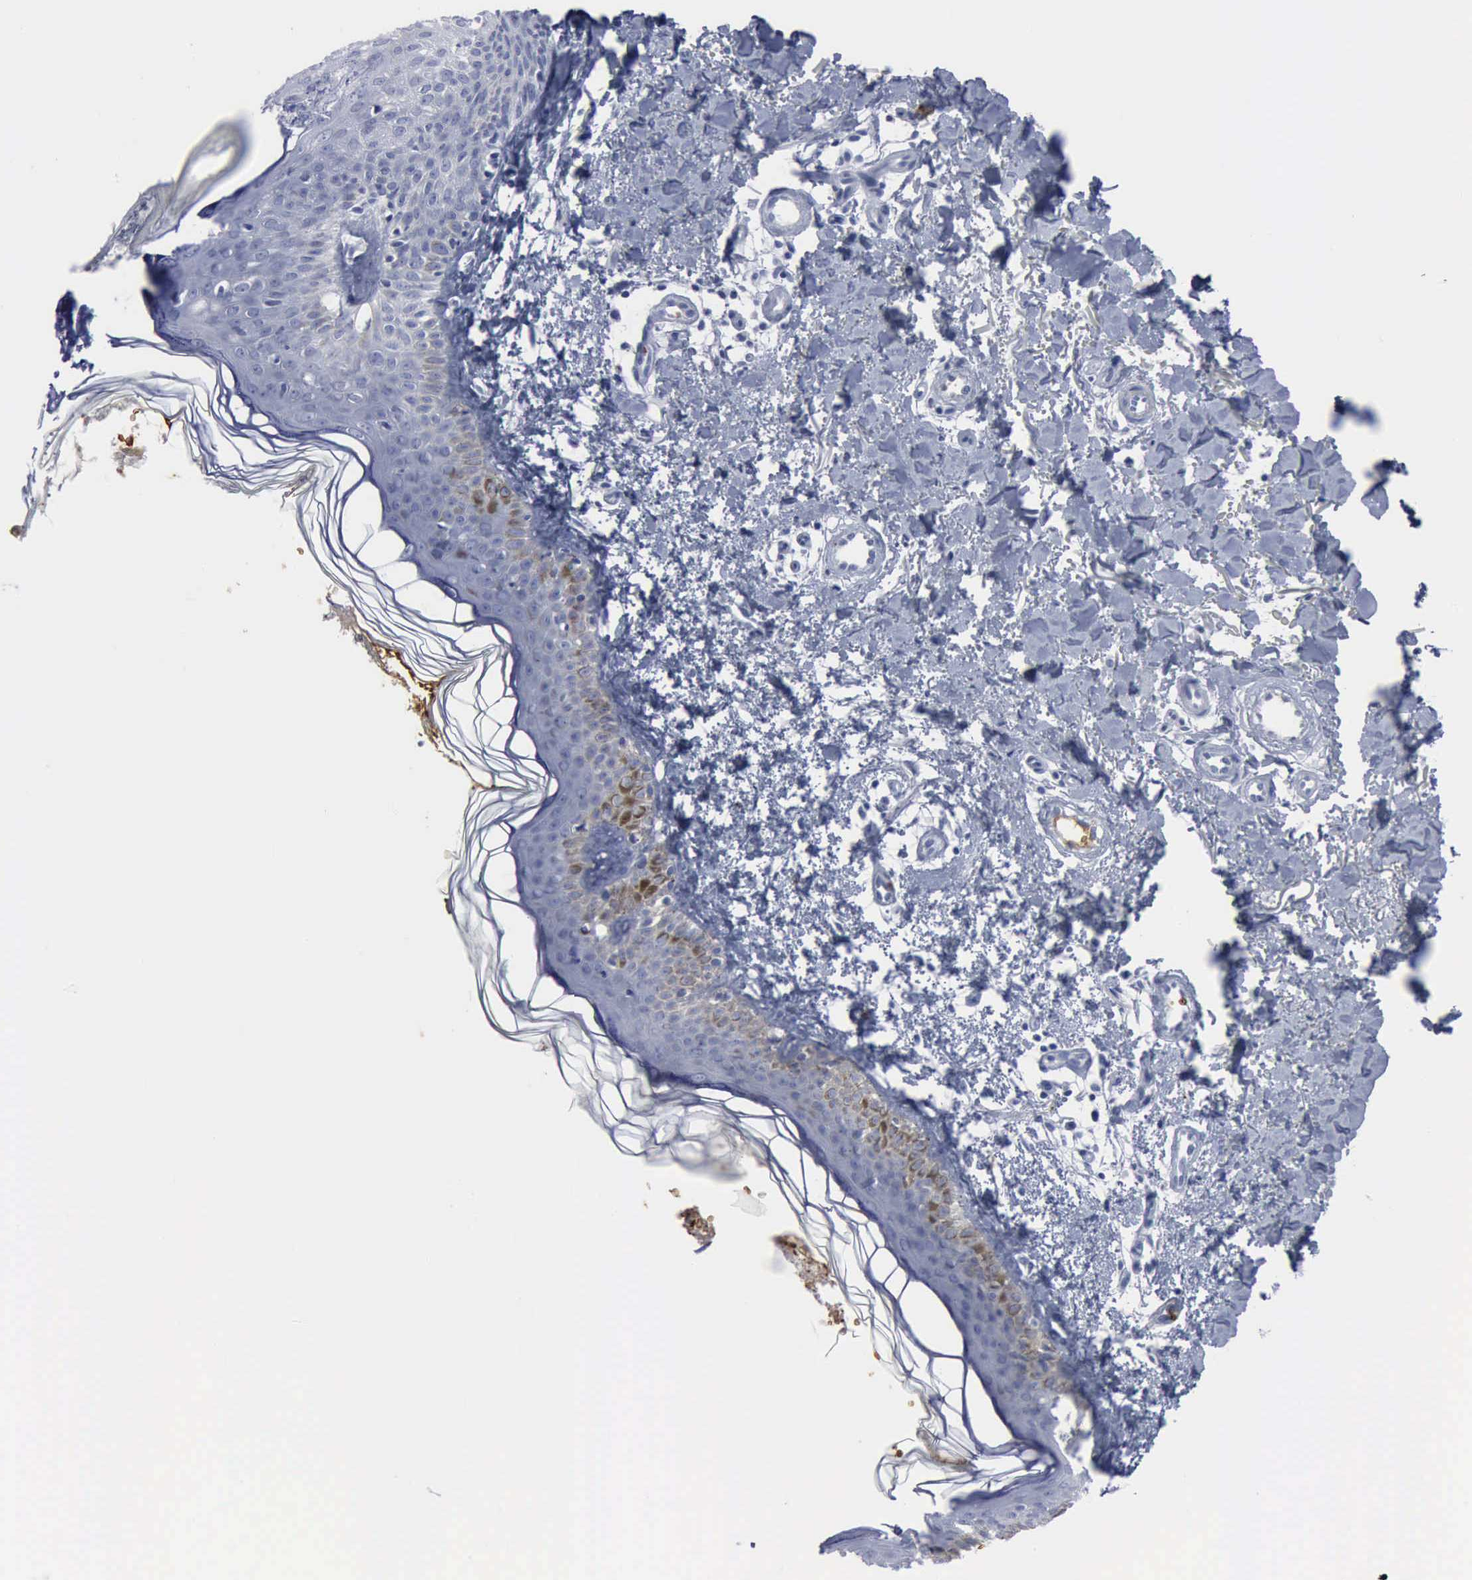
{"staining": {"intensity": "negative", "quantity": "none", "location": "none"}, "tissue": "melanoma", "cell_type": "Tumor cells", "image_type": "cancer", "snomed": [{"axis": "morphology", "description": "Malignant melanoma, NOS"}, {"axis": "topography", "description": "Skin"}], "caption": "High magnification brightfield microscopy of melanoma stained with DAB (3,3'-diaminobenzidine) (brown) and counterstained with hematoxylin (blue): tumor cells show no significant positivity.", "gene": "TGFB1", "patient": {"sex": "male", "age": 49}}